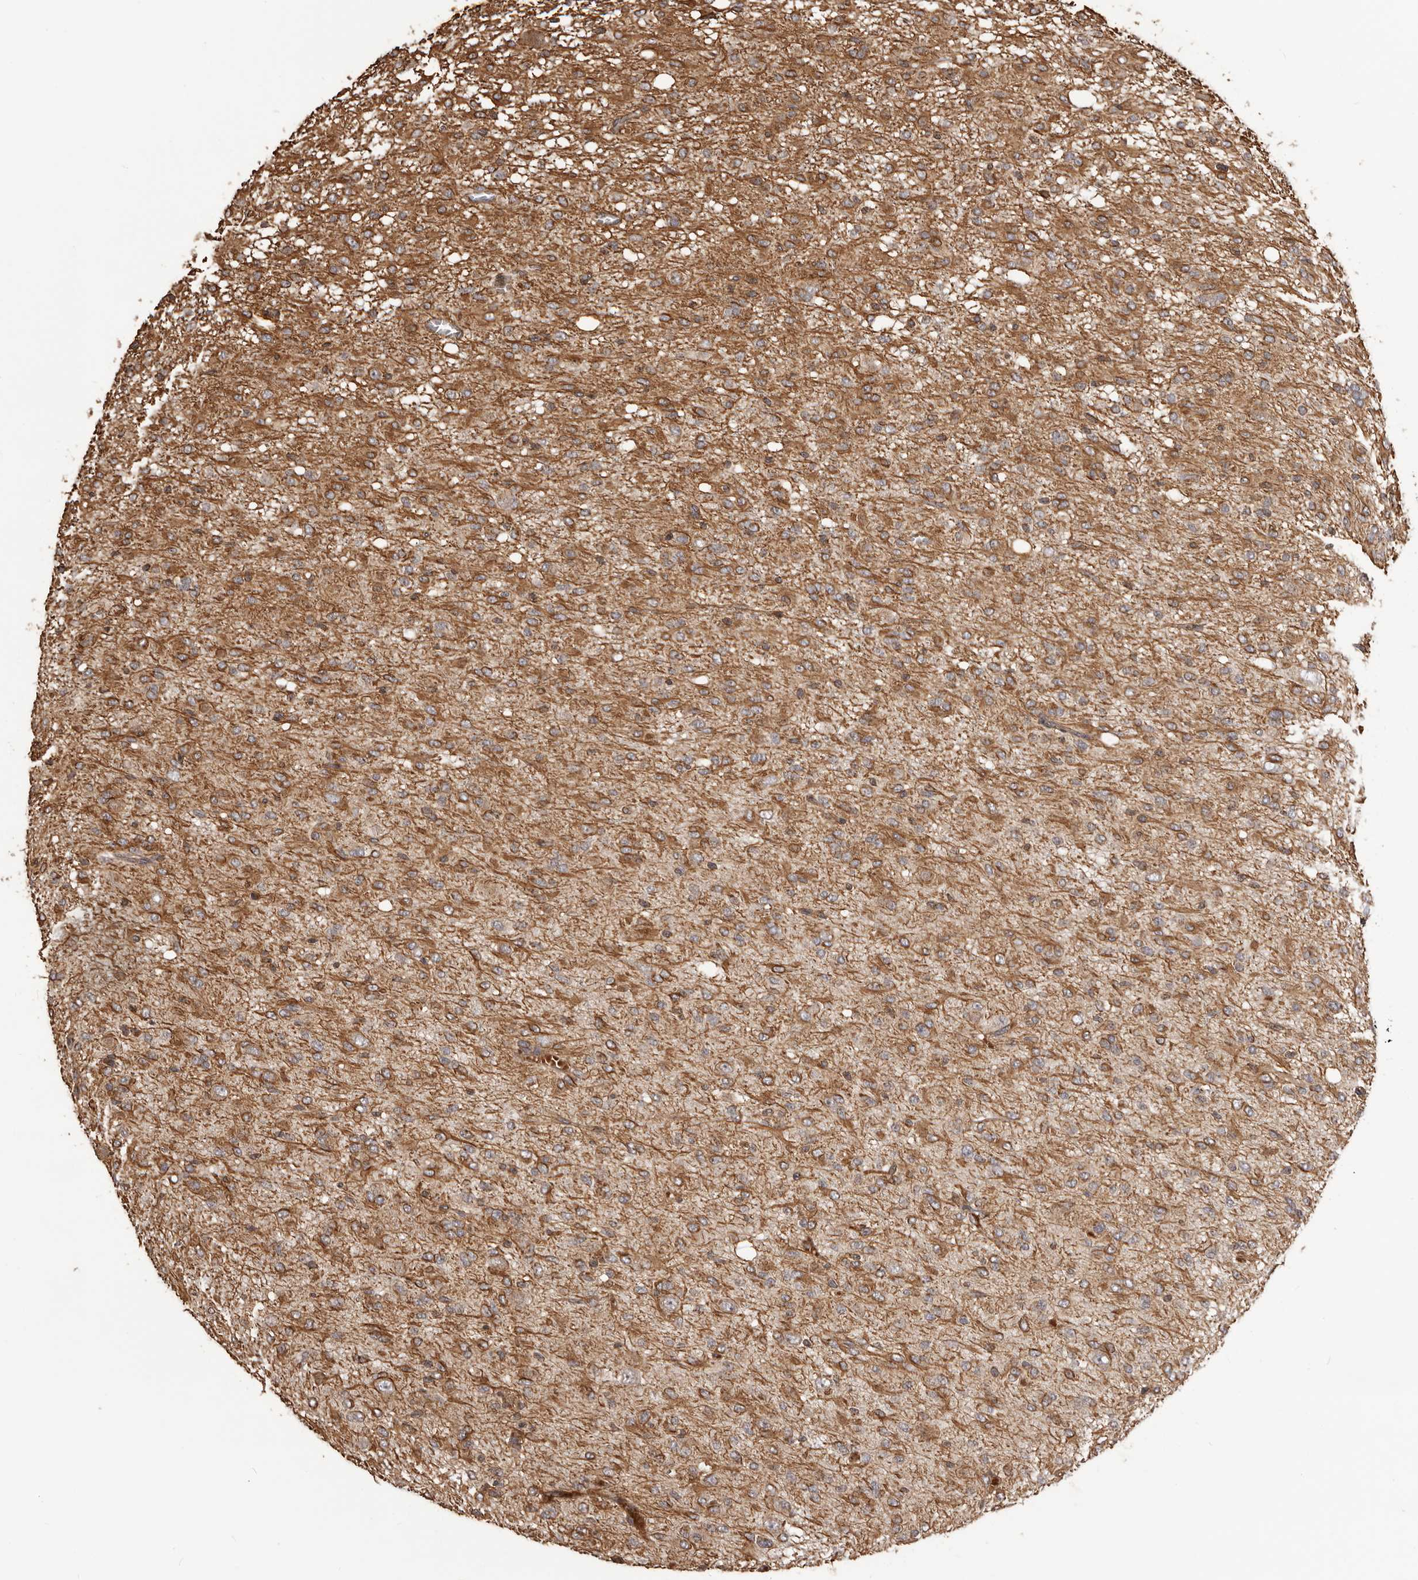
{"staining": {"intensity": "moderate", "quantity": ">75%", "location": "cytoplasmic/membranous"}, "tissue": "glioma", "cell_type": "Tumor cells", "image_type": "cancer", "snomed": [{"axis": "morphology", "description": "Glioma, malignant, High grade"}, {"axis": "topography", "description": "Brain"}], "caption": "This histopathology image shows IHC staining of glioma, with medium moderate cytoplasmic/membranous positivity in about >75% of tumor cells.", "gene": "QRSL1", "patient": {"sex": "female", "age": 59}}